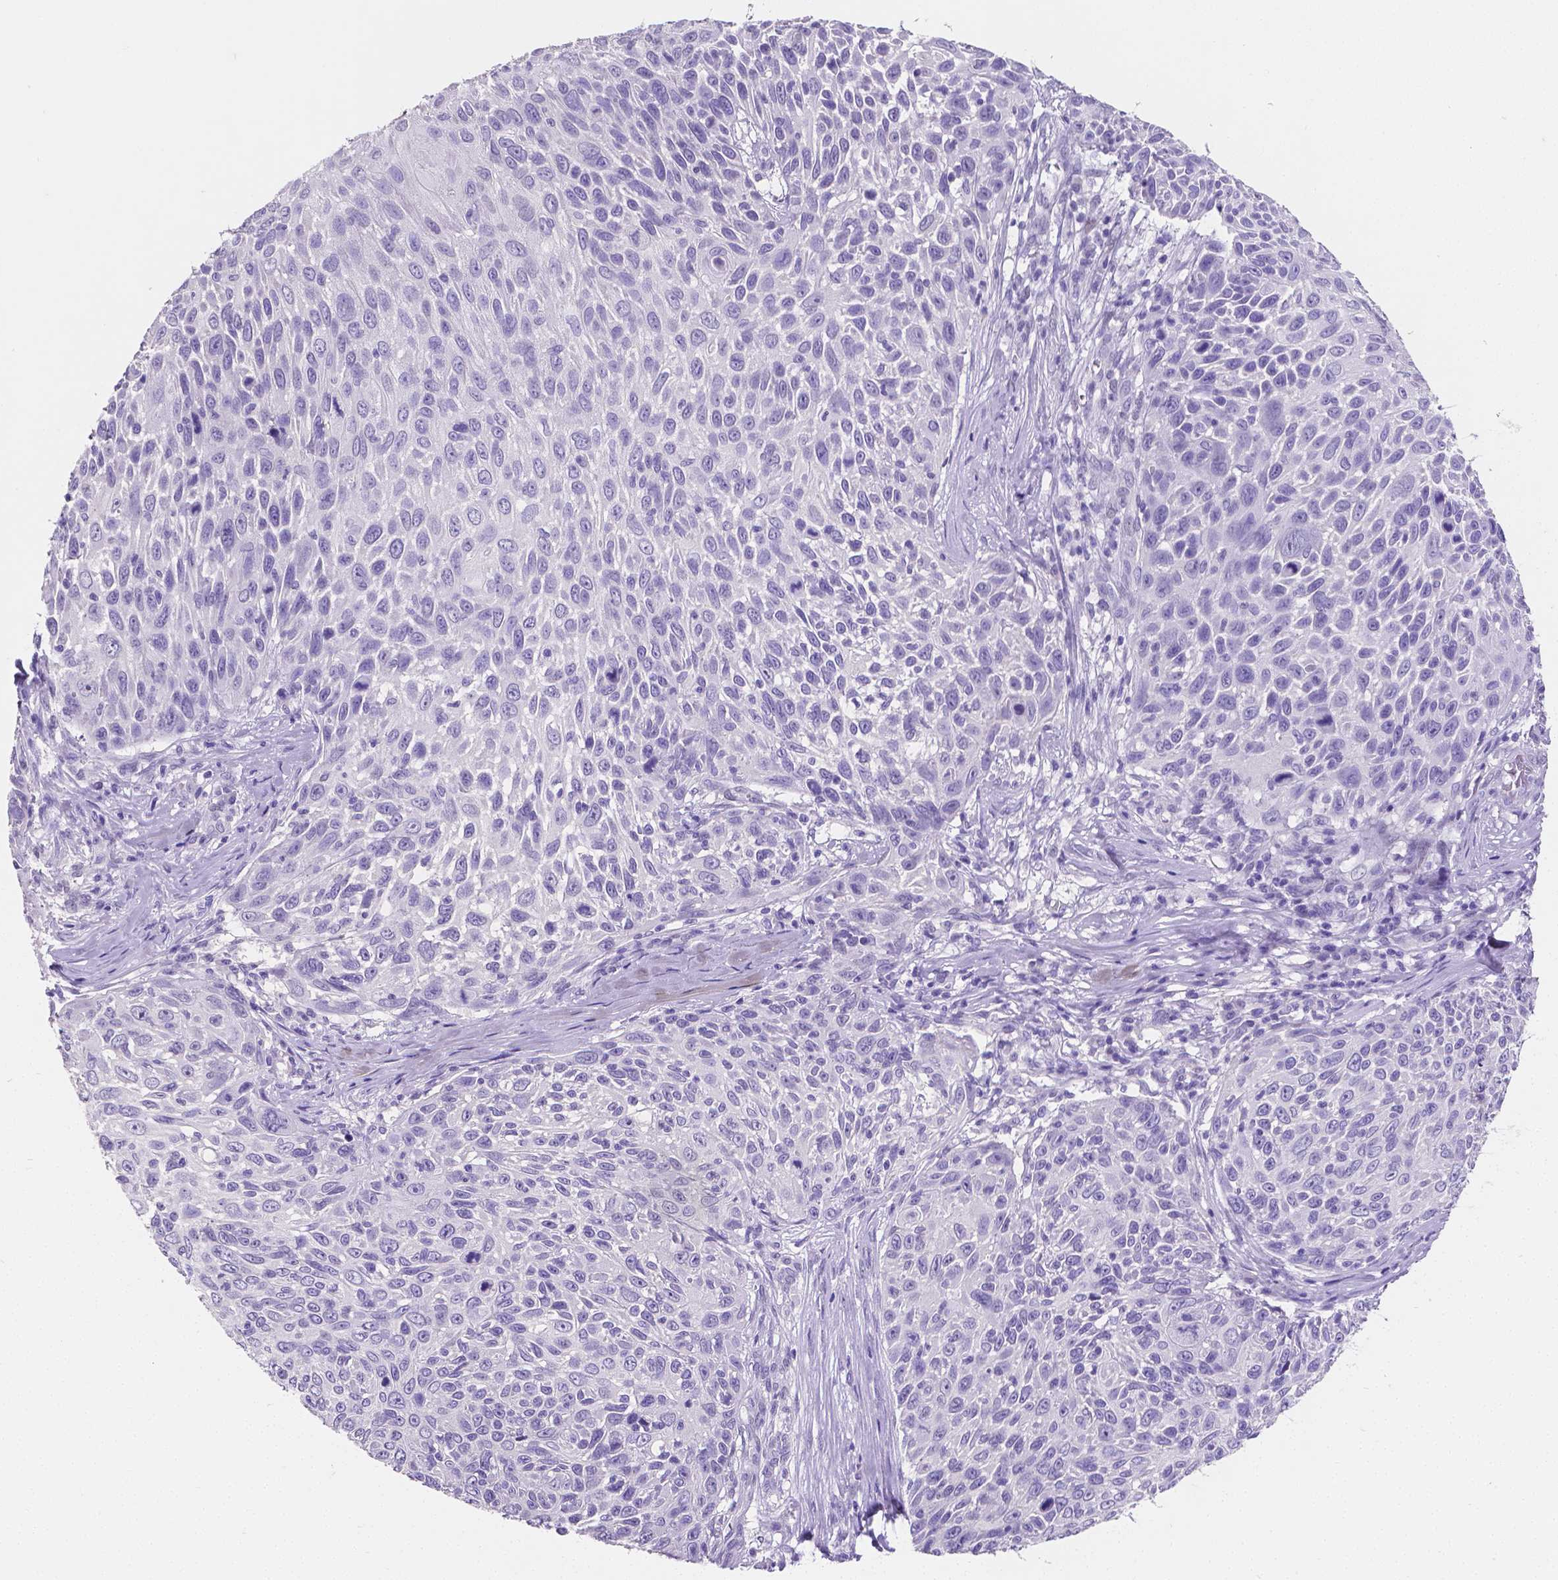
{"staining": {"intensity": "negative", "quantity": "none", "location": "none"}, "tissue": "skin cancer", "cell_type": "Tumor cells", "image_type": "cancer", "snomed": [{"axis": "morphology", "description": "Squamous cell carcinoma, NOS"}, {"axis": "topography", "description": "Skin"}], "caption": "IHC photomicrograph of squamous cell carcinoma (skin) stained for a protein (brown), which reveals no positivity in tumor cells.", "gene": "SATB2", "patient": {"sex": "male", "age": 92}}